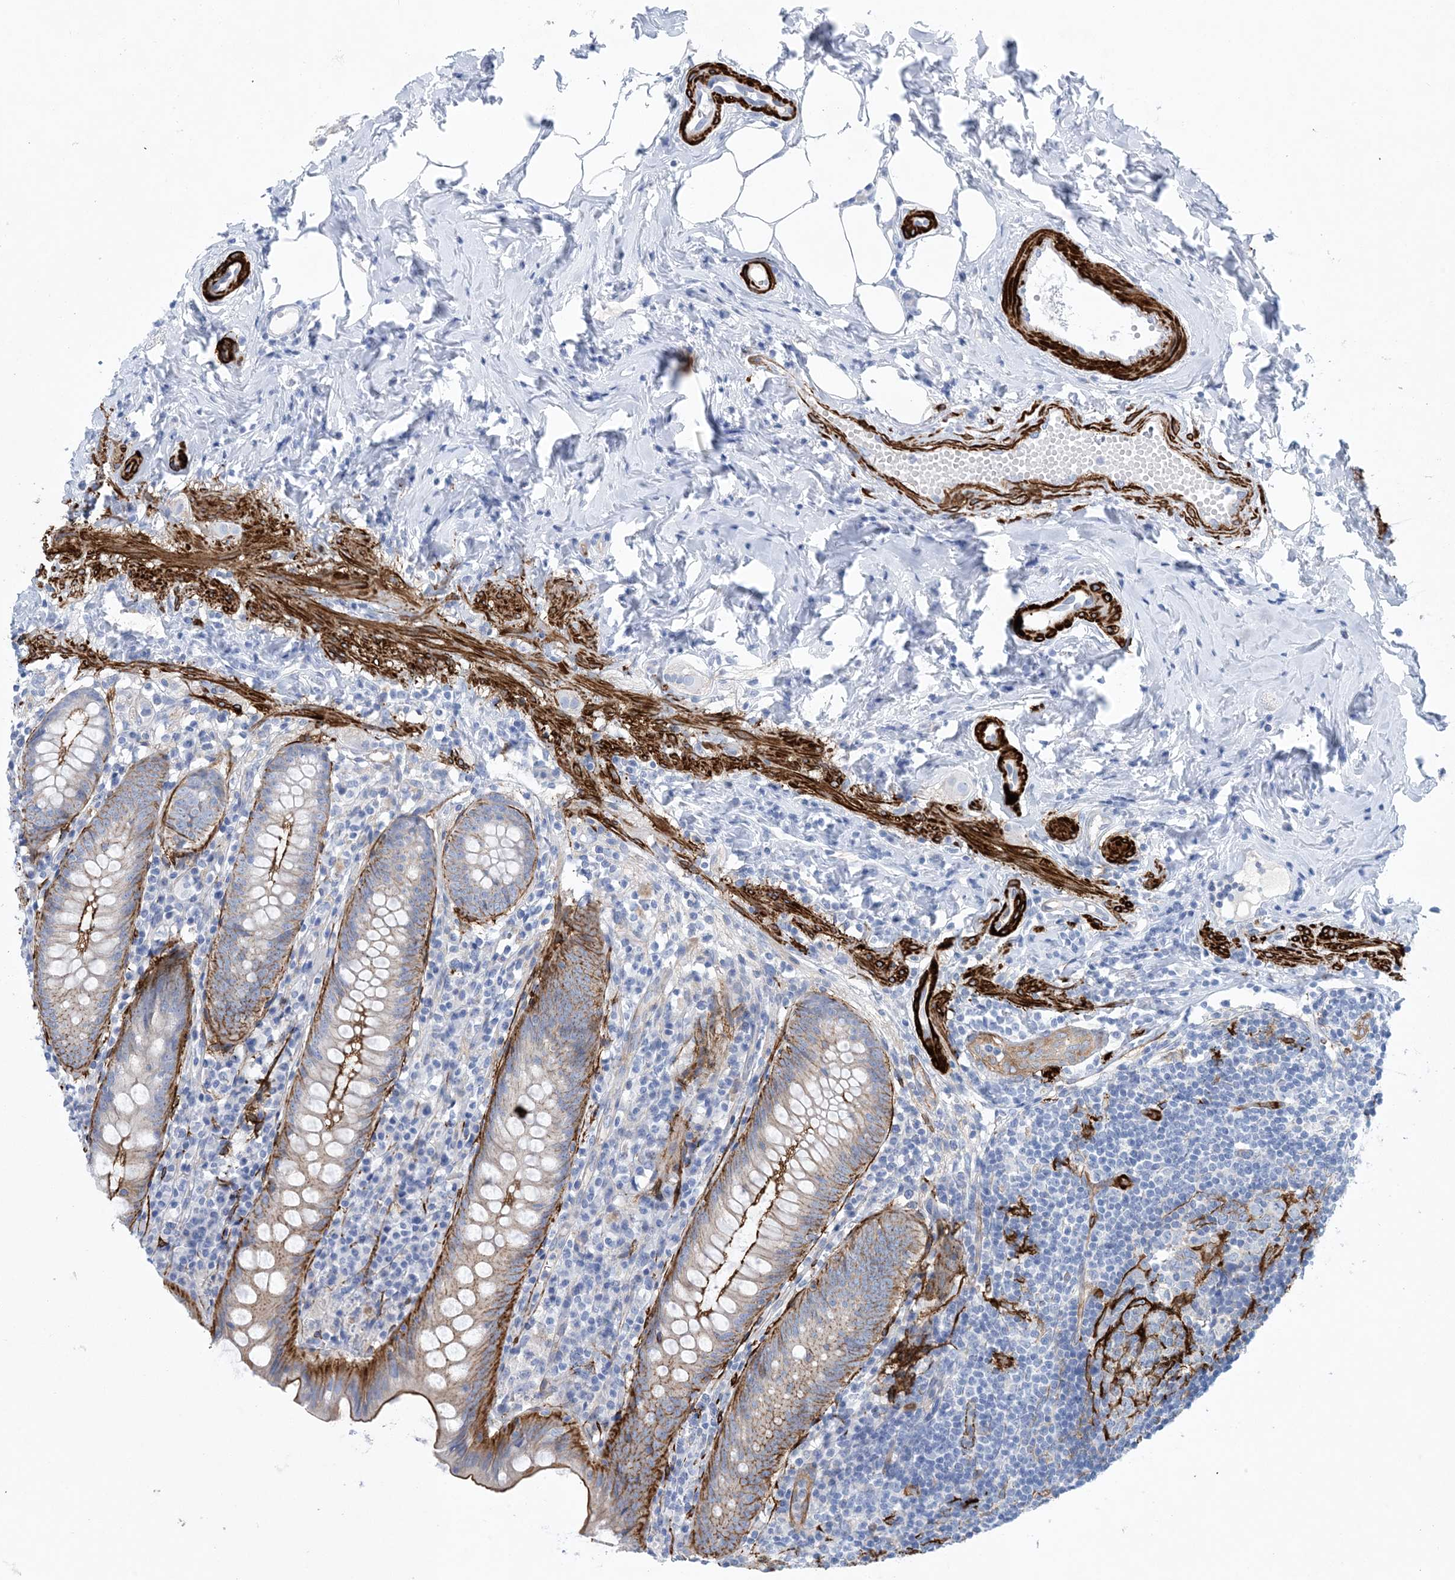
{"staining": {"intensity": "strong", "quantity": "25%-75%", "location": "cytoplasmic/membranous"}, "tissue": "appendix", "cell_type": "Glandular cells", "image_type": "normal", "snomed": [{"axis": "morphology", "description": "Normal tissue, NOS"}, {"axis": "topography", "description": "Appendix"}], "caption": "Human appendix stained with a protein marker exhibits strong staining in glandular cells.", "gene": "SHANK1", "patient": {"sex": "female", "age": 54}}